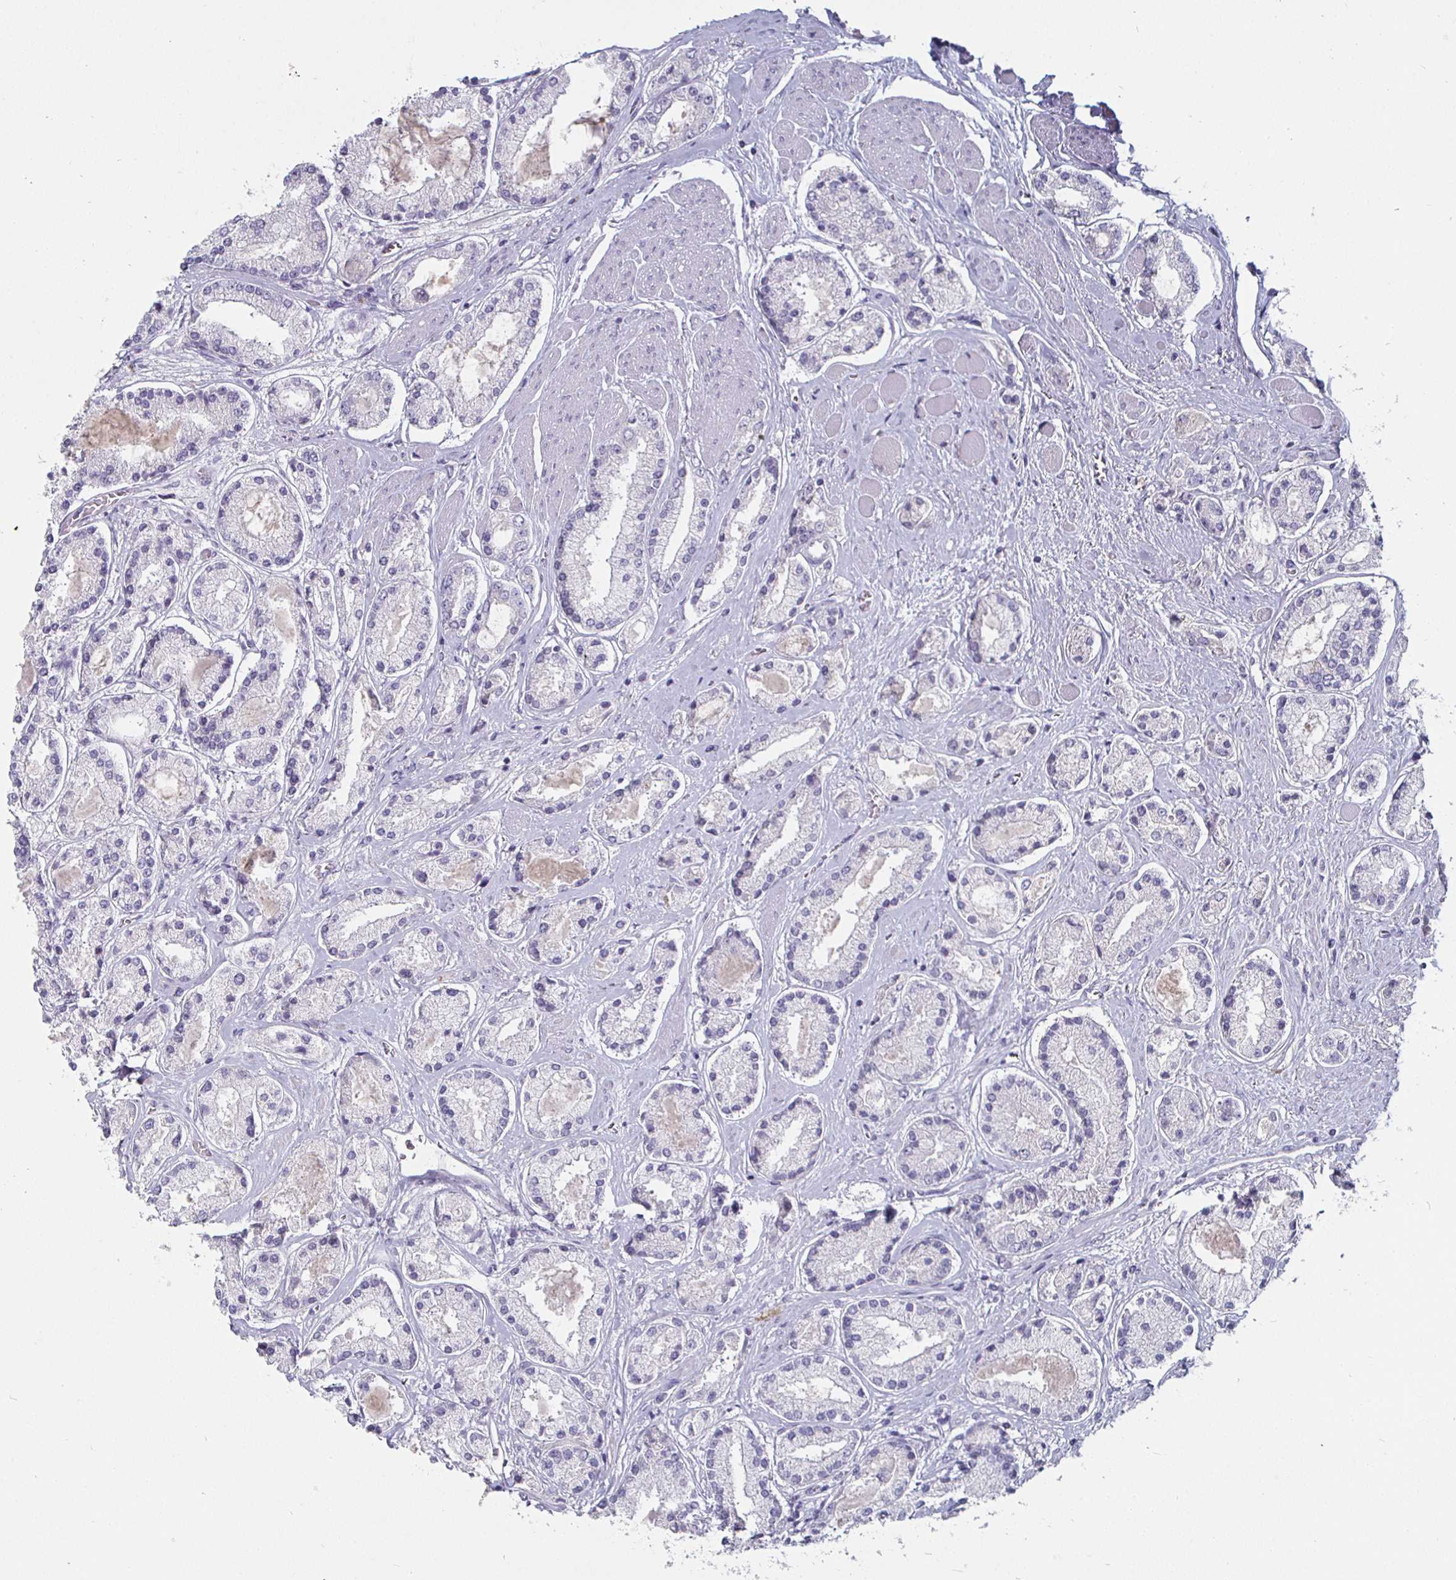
{"staining": {"intensity": "negative", "quantity": "none", "location": "none"}, "tissue": "prostate cancer", "cell_type": "Tumor cells", "image_type": "cancer", "snomed": [{"axis": "morphology", "description": "Adenocarcinoma, High grade"}, {"axis": "topography", "description": "Prostate"}], "caption": "Tumor cells show no significant protein positivity in prostate adenocarcinoma (high-grade).", "gene": "ENPP1", "patient": {"sex": "male", "age": 67}}